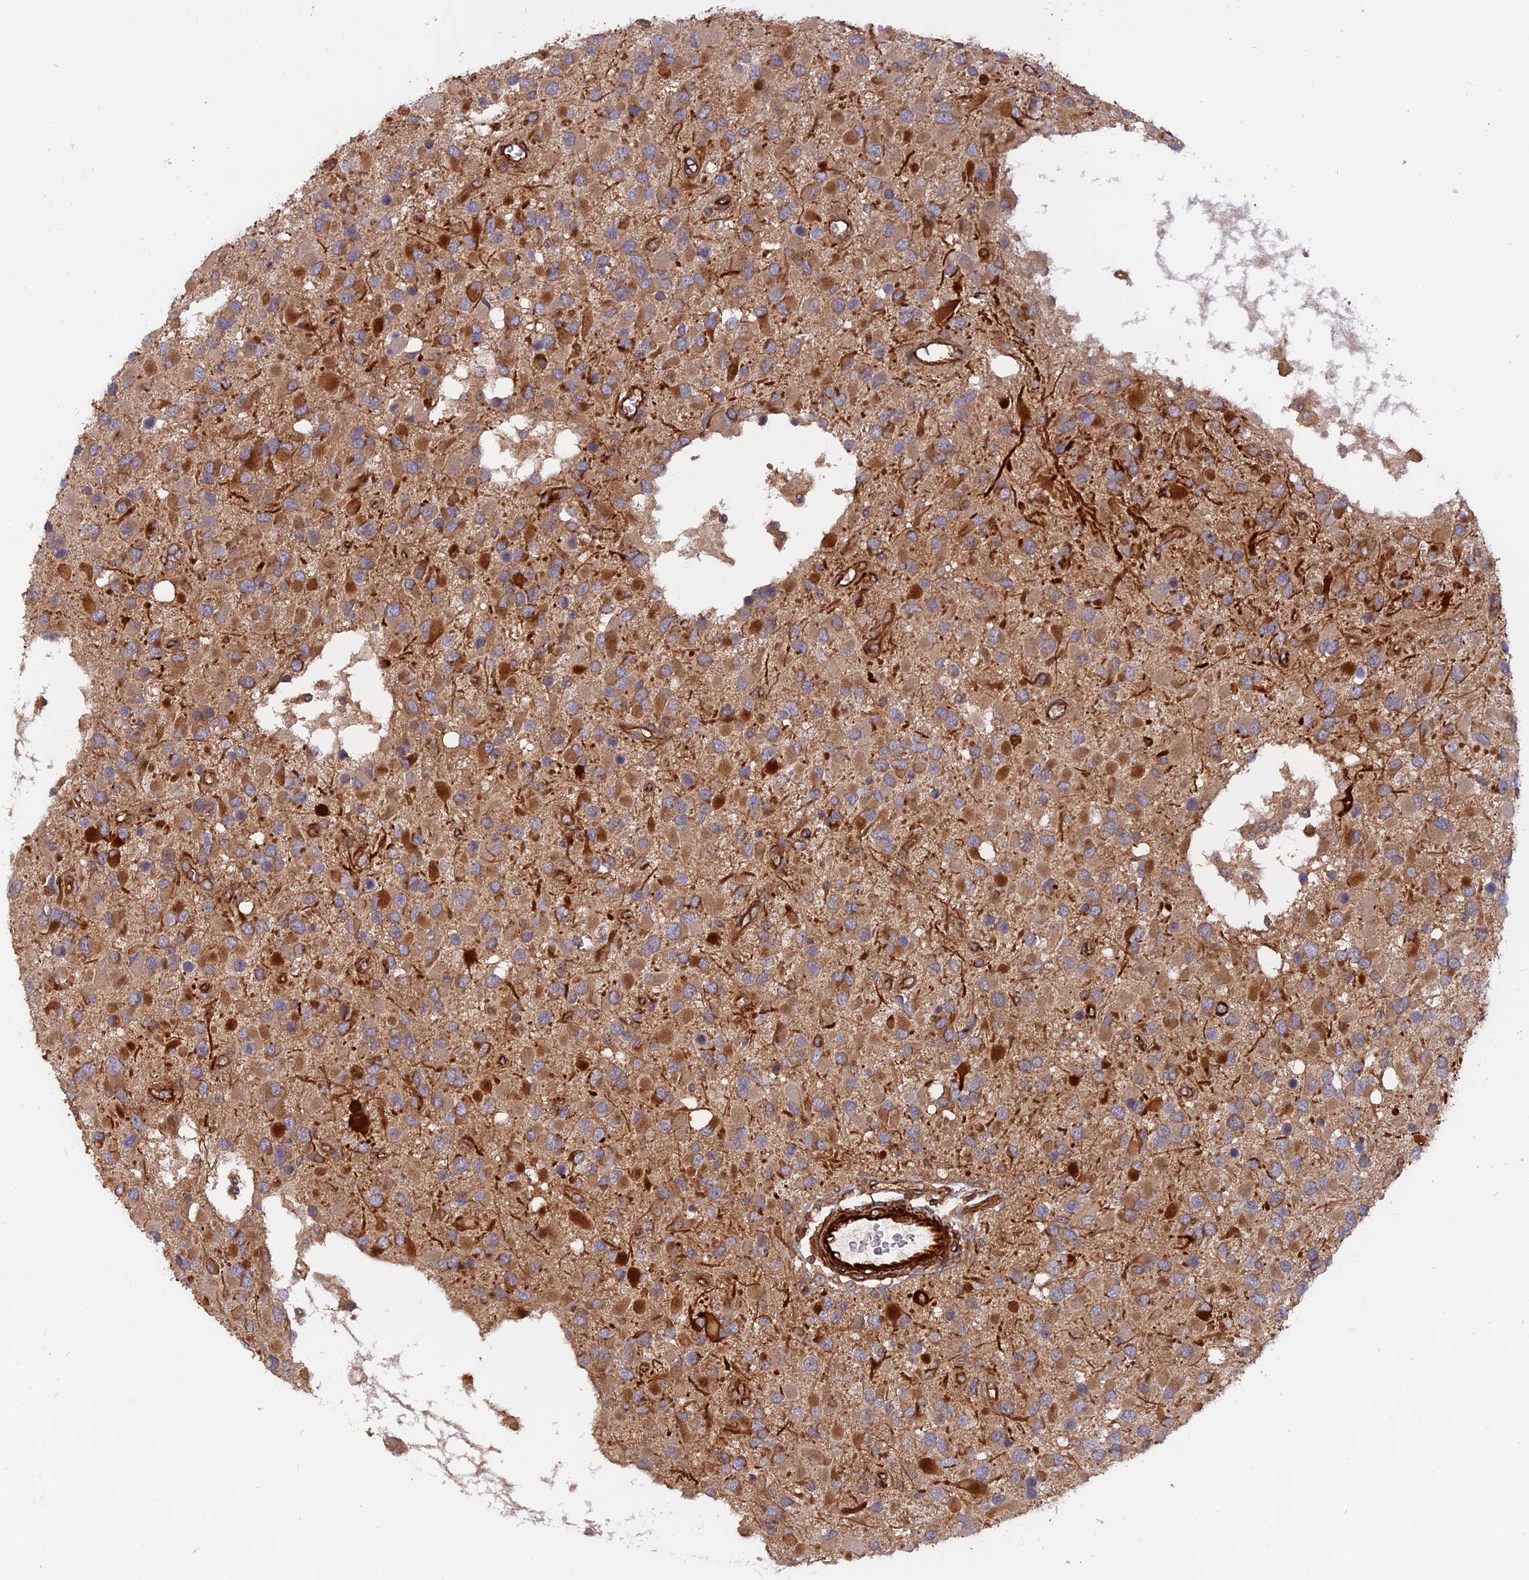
{"staining": {"intensity": "moderate", "quantity": ">75%", "location": "cytoplasmic/membranous"}, "tissue": "glioma", "cell_type": "Tumor cells", "image_type": "cancer", "snomed": [{"axis": "morphology", "description": "Glioma, malignant, High grade"}, {"axis": "topography", "description": "Brain"}], "caption": "Glioma stained with a brown dye reveals moderate cytoplasmic/membranous positive staining in approximately >75% of tumor cells.", "gene": "PHLDB3", "patient": {"sex": "male", "age": 53}}